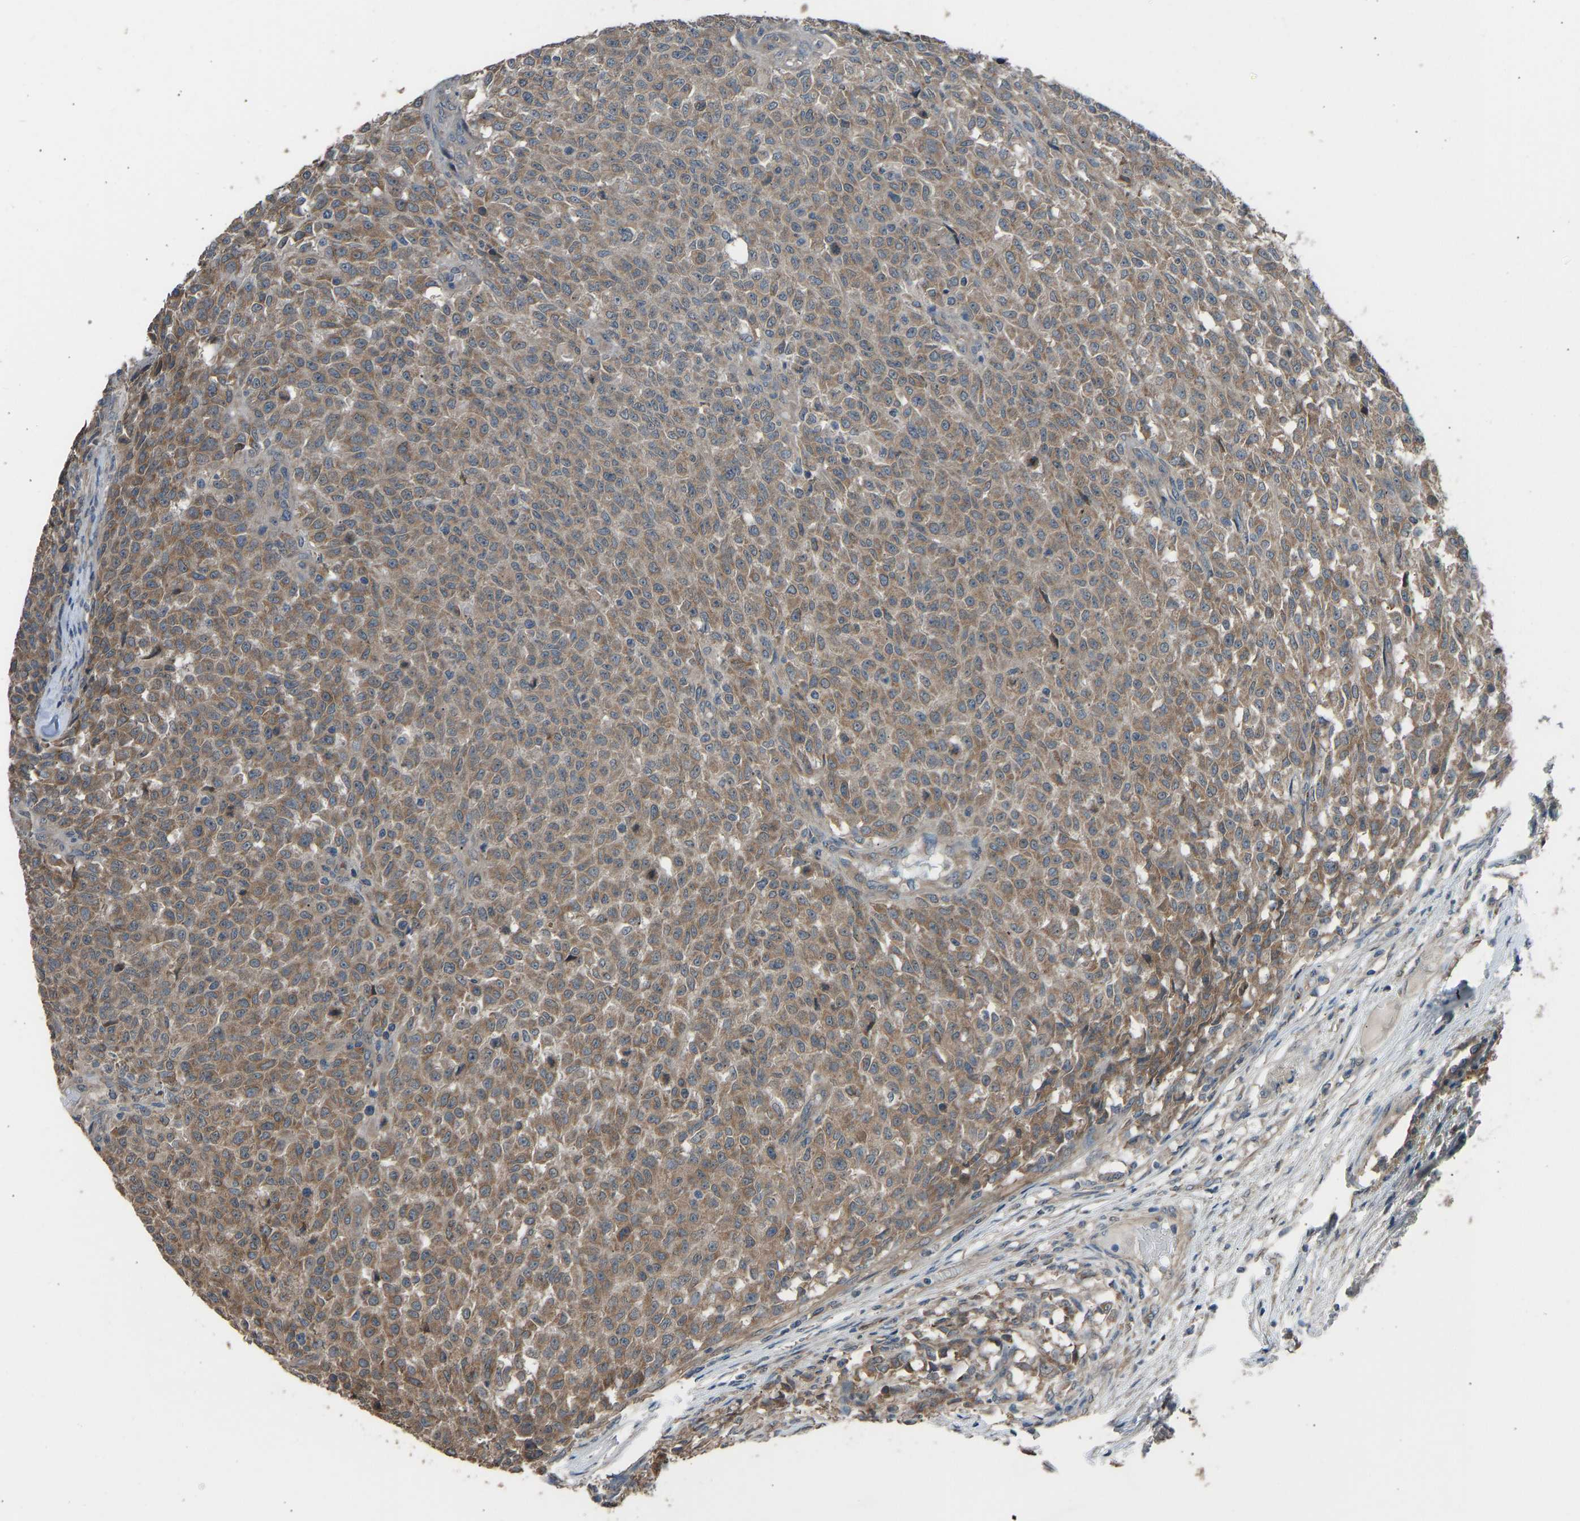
{"staining": {"intensity": "moderate", "quantity": ">75%", "location": "cytoplasmic/membranous"}, "tissue": "testis cancer", "cell_type": "Tumor cells", "image_type": "cancer", "snomed": [{"axis": "morphology", "description": "Seminoma, NOS"}, {"axis": "topography", "description": "Testis"}], "caption": "Brown immunohistochemical staining in human testis cancer demonstrates moderate cytoplasmic/membranous expression in approximately >75% of tumor cells. (DAB (3,3'-diaminobenzidine) = brown stain, brightfield microscopy at high magnification).", "gene": "SLC43A1", "patient": {"sex": "male", "age": 59}}